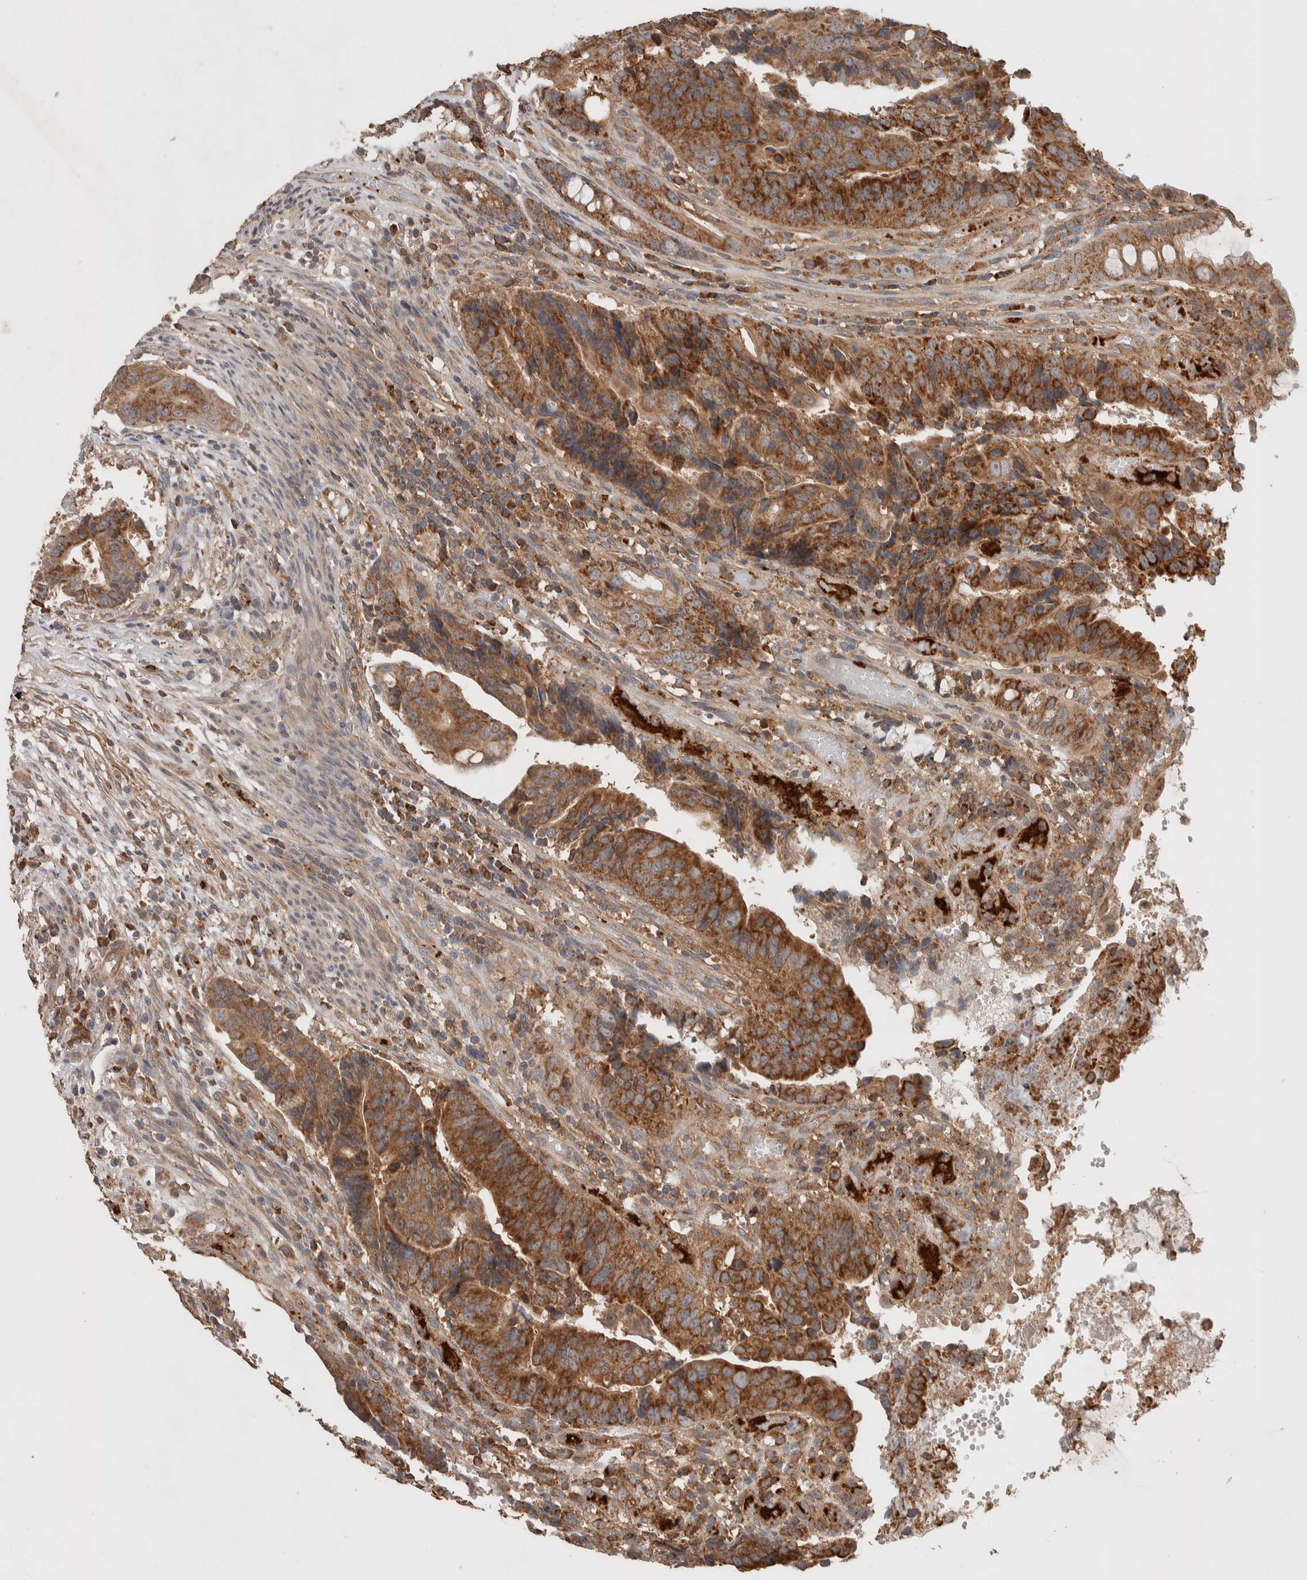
{"staining": {"intensity": "strong", "quantity": ">75%", "location": "cytoplasmic/membranous"}, "tissue": "colorectal cancer", "cell_type": "Tumor cells", "image_type": "cancer", "snomed": [{"axis": "morphology", "description": "Adenocarcinoma, NOS"}, {"axis": "topography", "description": "Colon"}], "caption": "An image of human colorectal cancer (adenocarcinoma) stained for a protein demonstrates strong cytoplasmic/membranous brown staining in tumor cells.", "gene": "DEPTOR", "patient": {"sex": "female", "age": 57}}